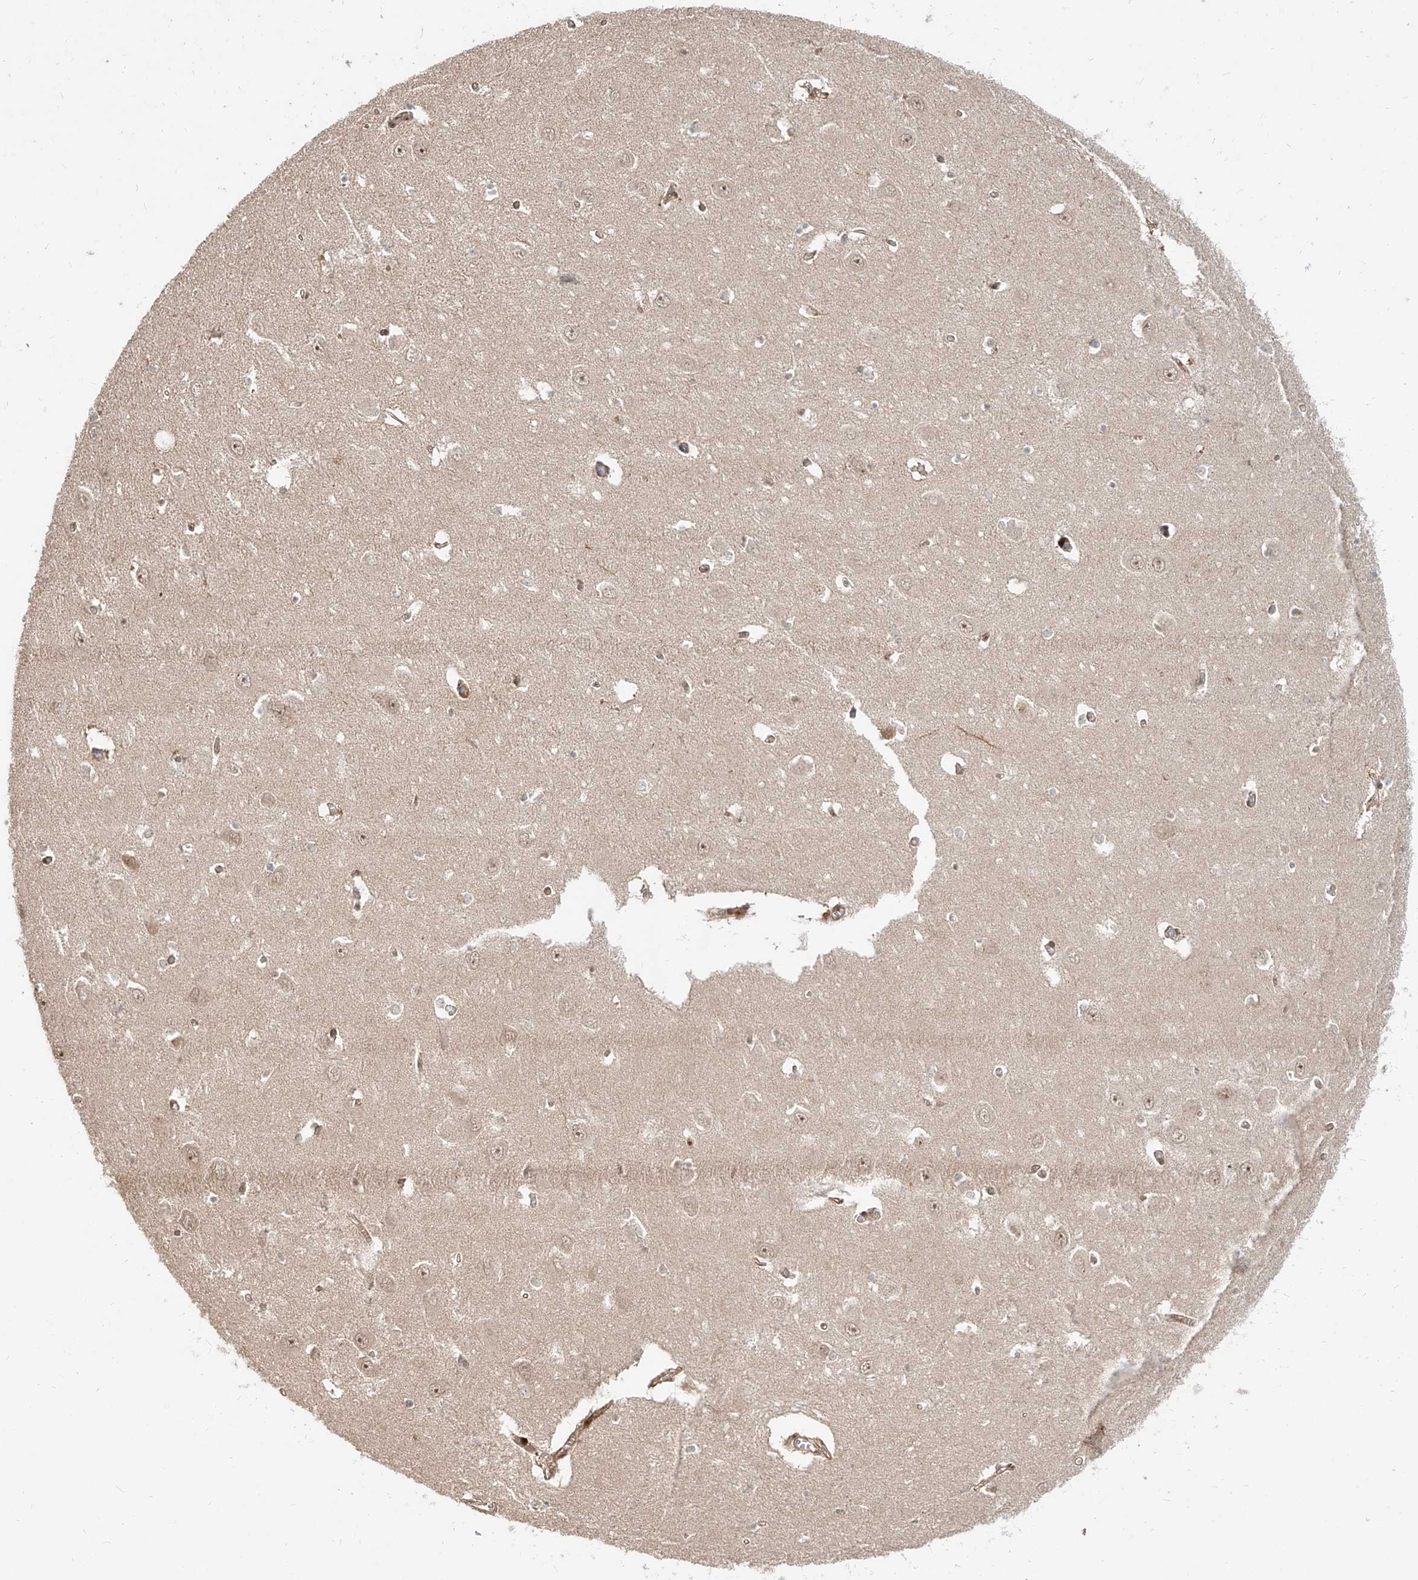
{"staining": {"intensity": "weak", "quantity": "<25%", "location": "nuclear"}, "tissue": "hippocampus", "cell_type": "Glial cells", "image_type": "normal", "snomed": [{"axis": "morphology", "description": "Normal tissue, NOS"}, {"axis": "topography", "description": "Hippocampus"}], "caption": "IHC micrograph of benign human hippocampus stained for a protein (brown), which shows no expression in glial cells.", "gene": "ZNF710", "patient": {"sex": "male", "age": 70}}